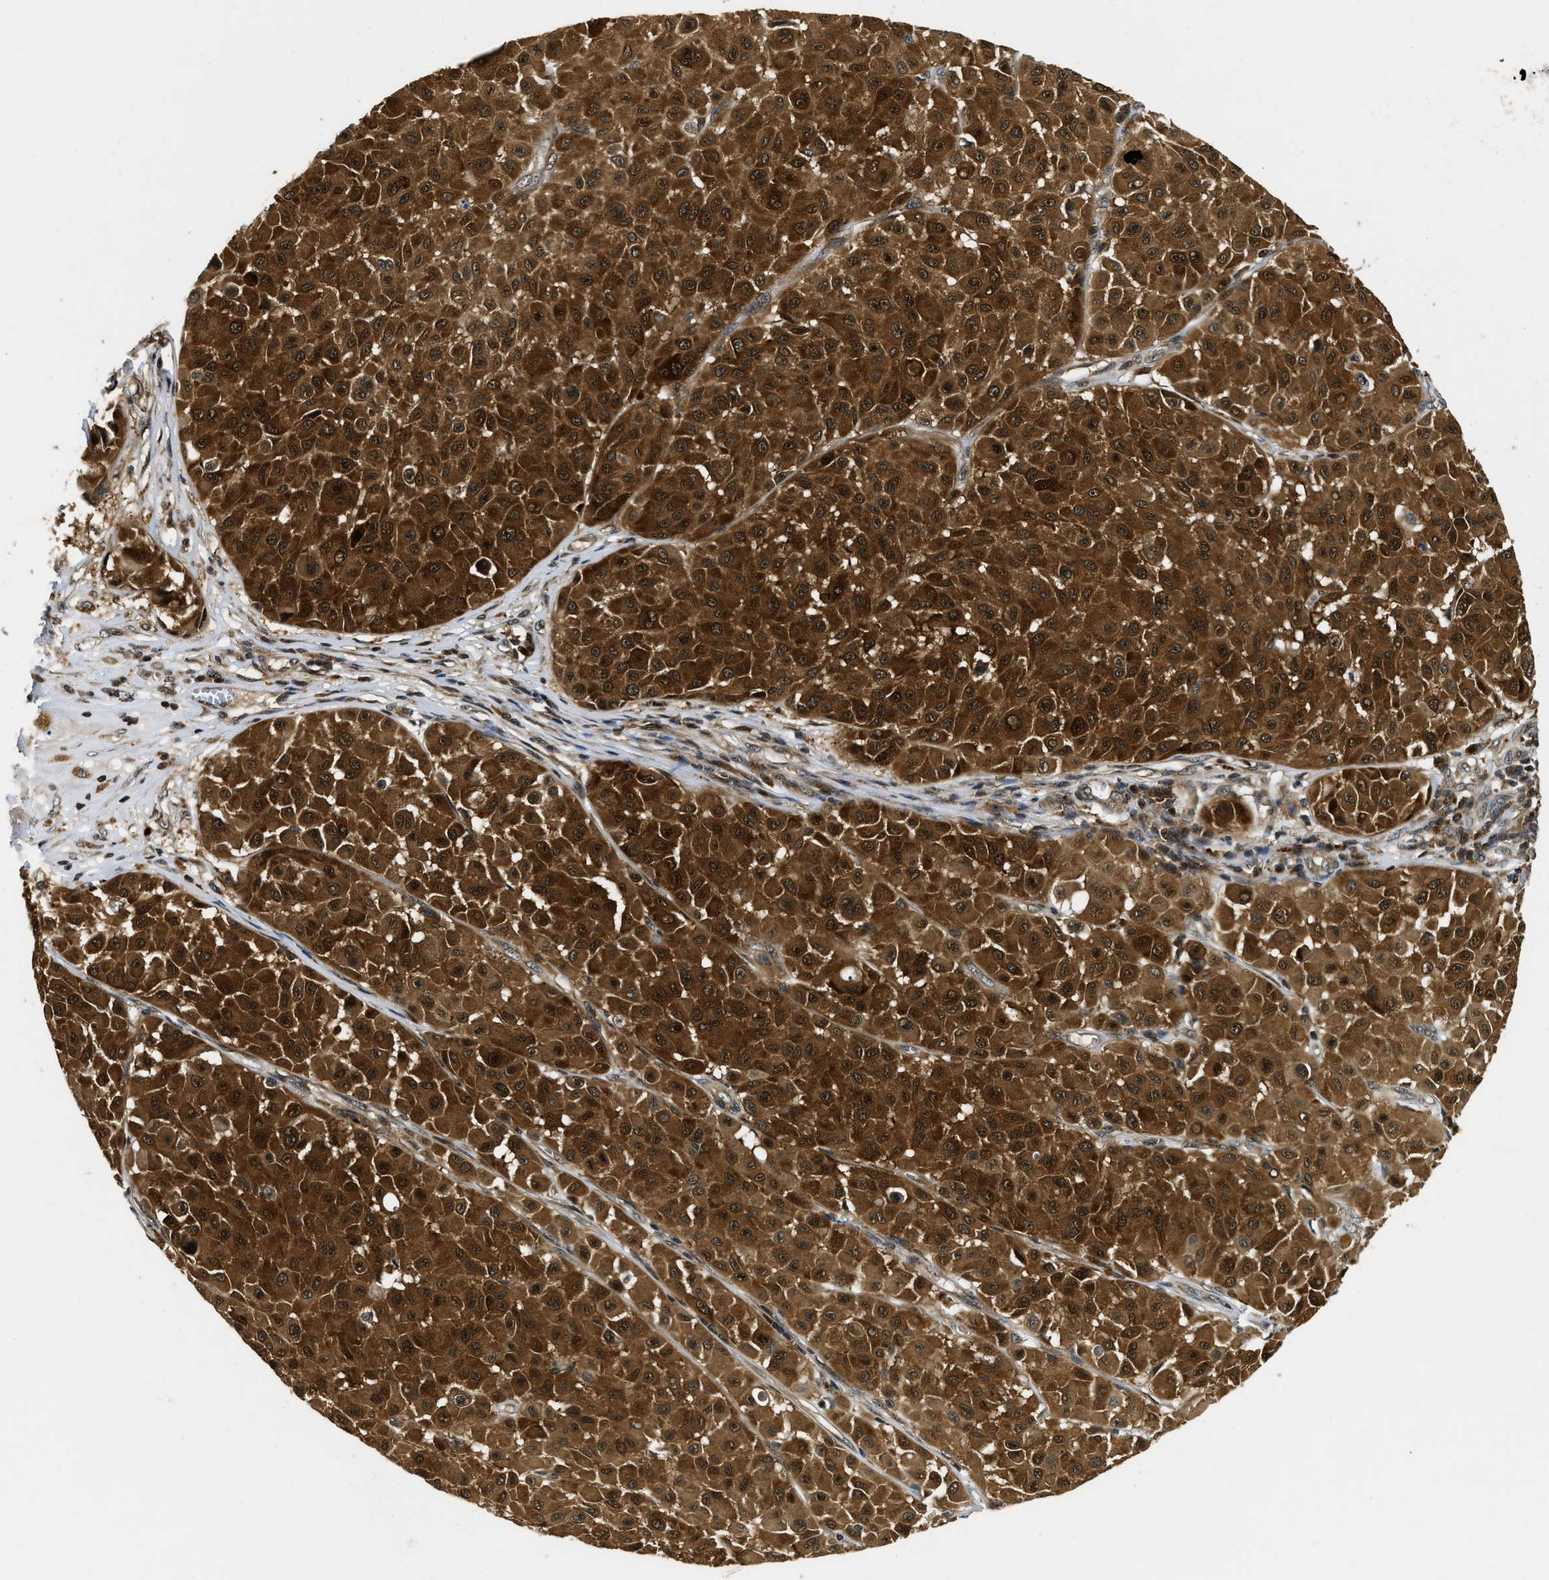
{"staining": {"intensity": "strong", "quantity": ">75%", "location": "cytoplasmic/membranous,nuclear"}, "tissue": "melanoma", "cell_type": "Tumor cells", "image_type": "cancer", "snomed": [{"axis": "morphology", "description": "Malignant melanoma, Metastatic site"}, {"axis": "topography", "description": "Soft tissue"}], "caption": "Tumor cells demonstrate high levels of strong cytoplasmic/membranous and nuclear staining in approximately >75% of cells in malignant melanoma (metastatic site).", "gene": "ADSL", "patient": {"sex": "male", "age": 41}}